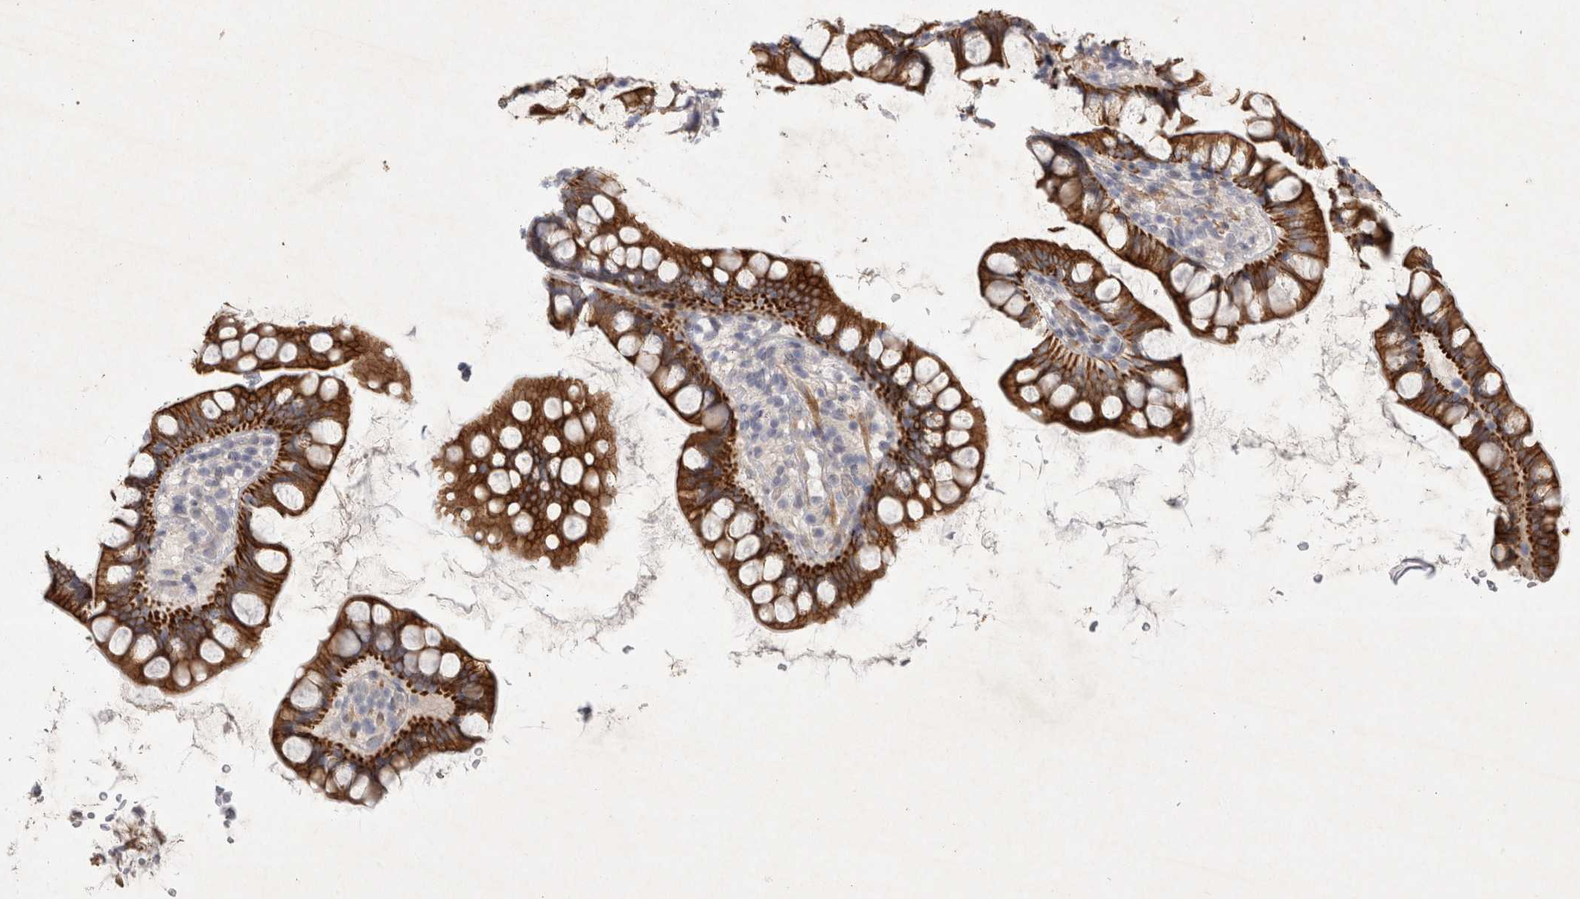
{"staining": {"intensity": "strong", "quantity": ">75%", "location": "cytoplasmic/membranous"}, "tissue": "small intestine", "cell_type": "Glandular cells", "image_type": "normal", "snomed": [{"axis": "morphology", "description": "Normal tissue, NOS"}, {"axis": "topography", "description": "Smooth muscle"}, {"axis": "topography", "description": "Small intestine"}], "caption": "Immunohistochemistry of unremarkable human small intestine shows high levels of strong cytoplasmic/membranous staining in about >75% of glandular cells.", "gene": "BZW2", "patient": {"sex": "female", "age": 84}}